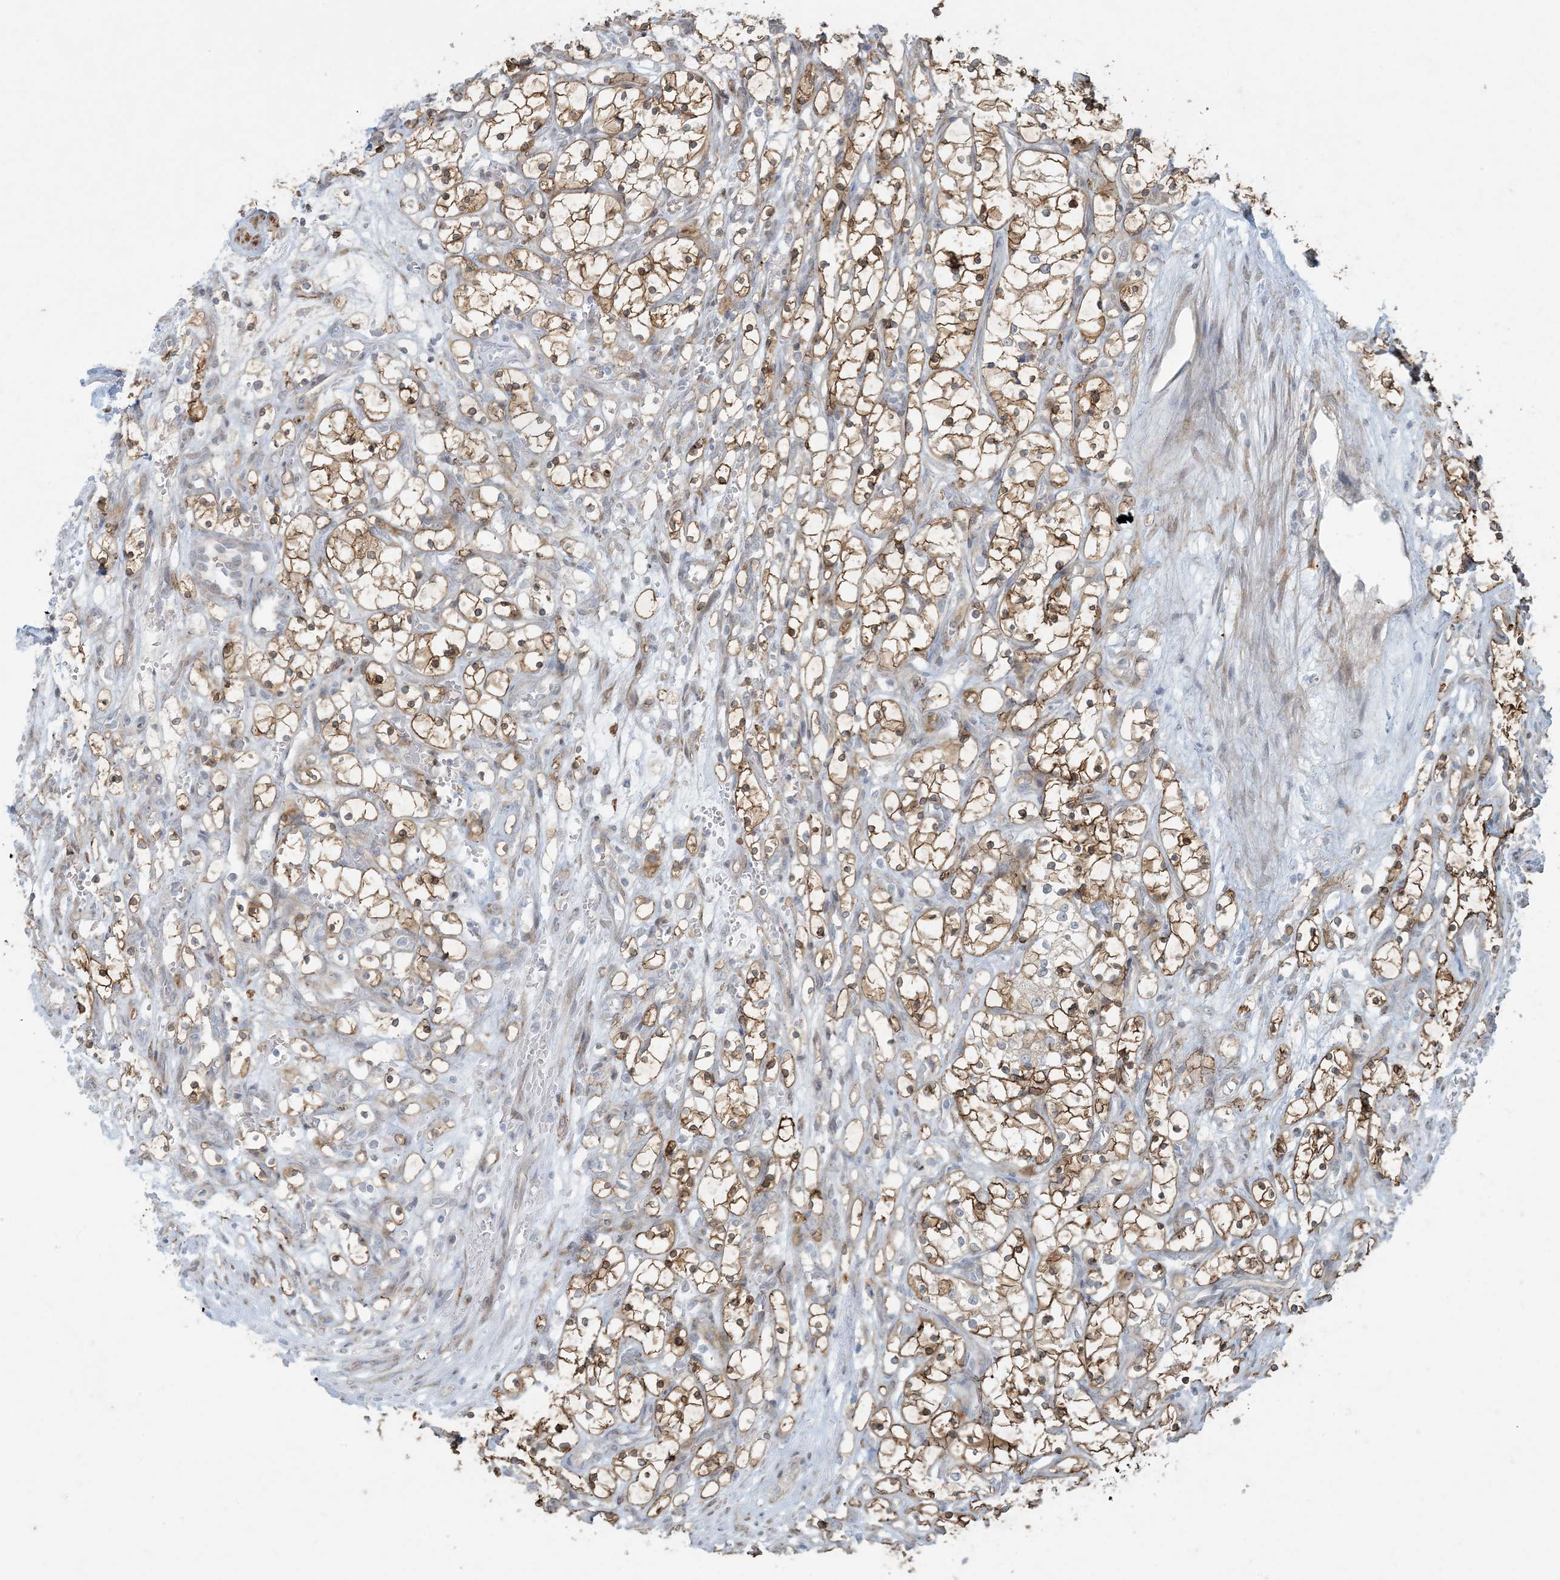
{"staining": {"intensity": "moderate", "quantity": ">75%", "location": "cytoplasmic/membranous"}, "tissue": "renal cancer", "cell_type": "Tumor cells", "image_type": "cancer", "snomed": [{"axis": "morphology", "description": "Adenocarcinoma, NOS"}, {"axis": "topography", "description": "Kidney"}], "caption": "Protein staining reveals moderate cytoplasmic/membranous positivity in approximately >75% of tumor cells in renal cancer.", "gene": "BCORL1", "patient": {"sex": "female", "age": 69}}